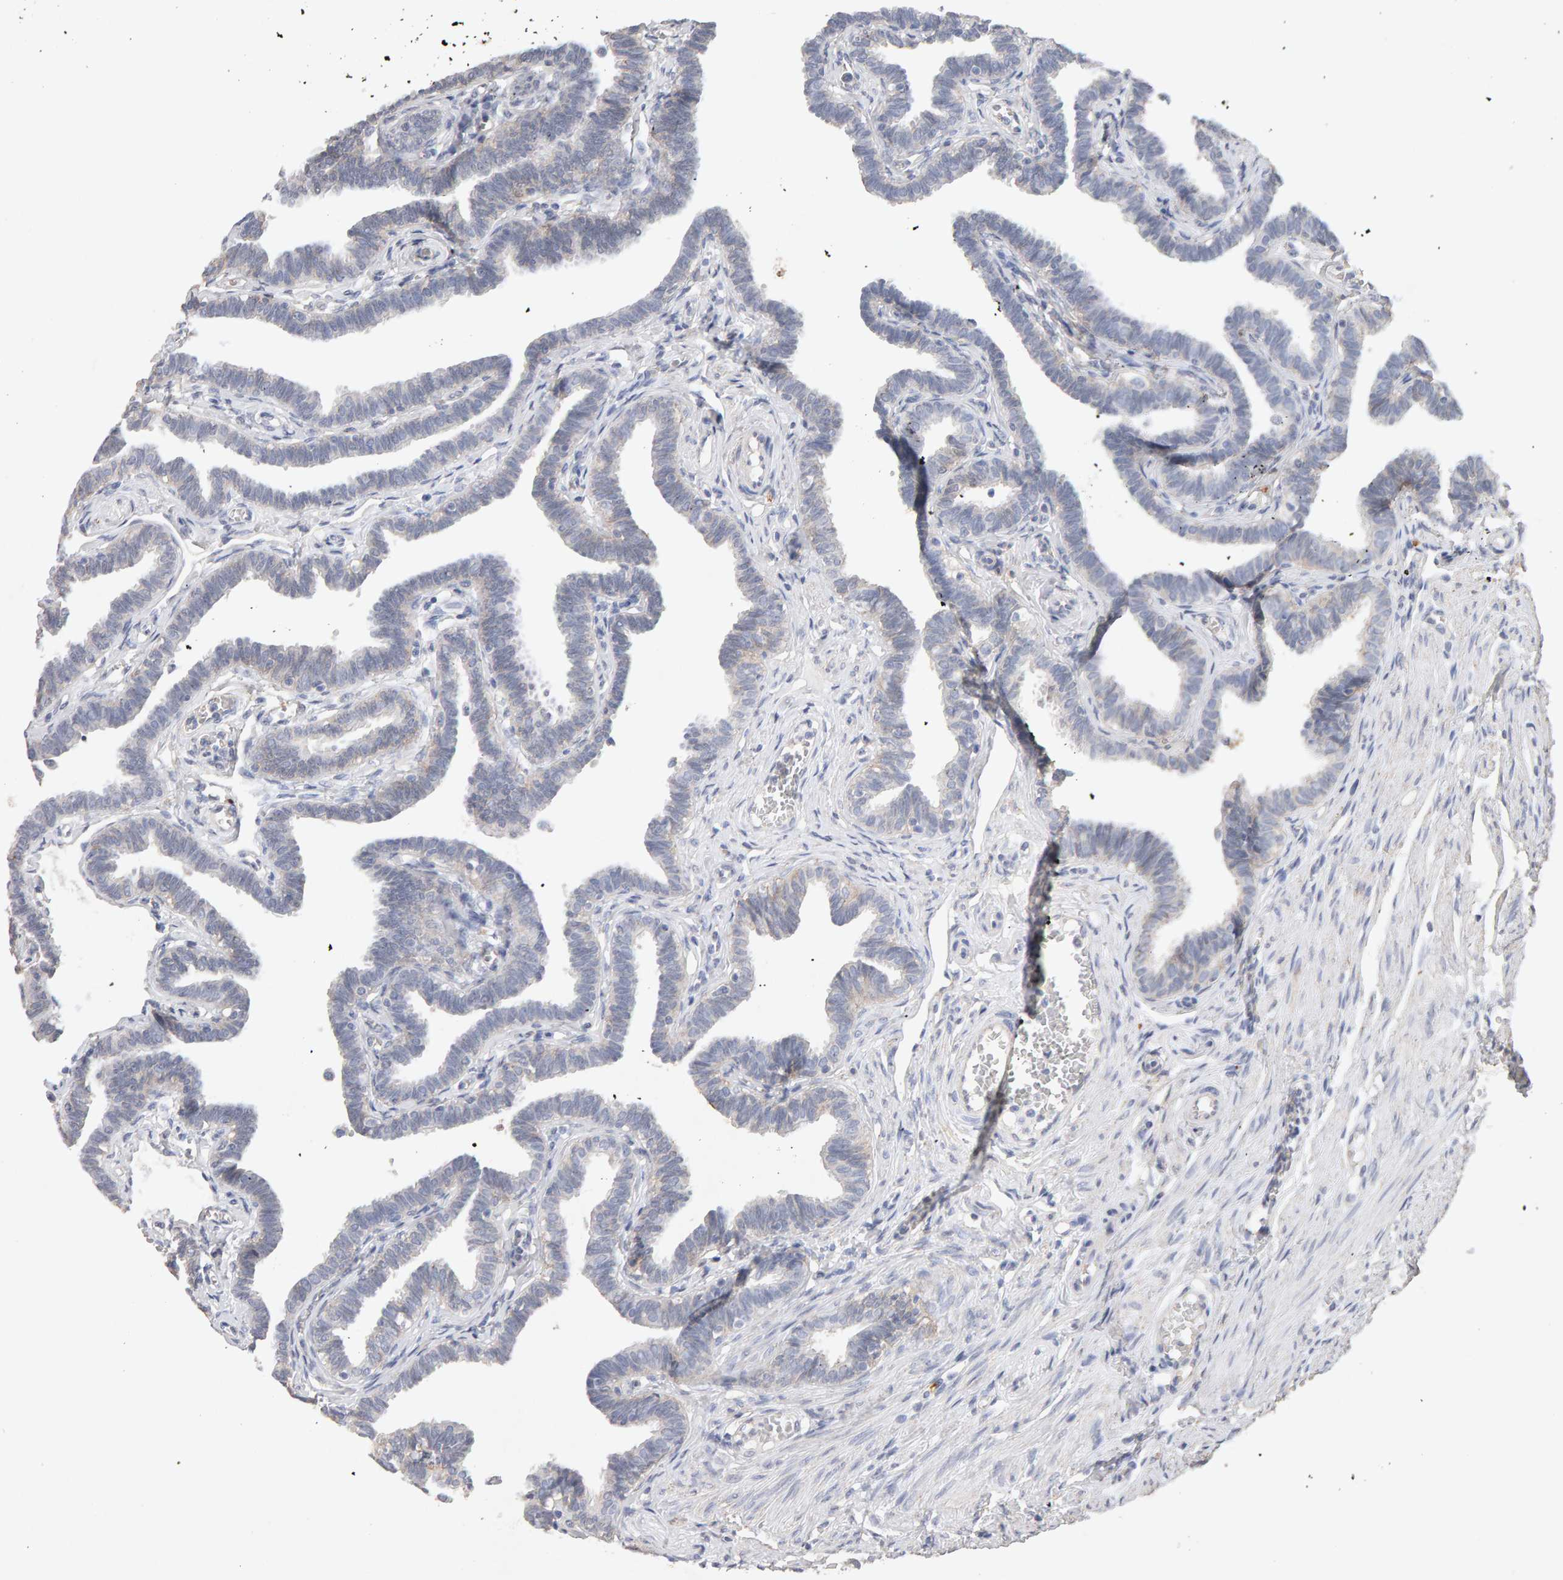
{"staining": {"intensity": "negative", "quantity": "none", "location": "none"}, "tissue": "fallopian tube", "cell_type": "Glandular cells", "image_type": "normal", "snomed": [{"axis": "morphology", "description": "Normal tissue, NOS"}, {"axis": "topography", "description": "Fallopian tube"}, {"axis": "topography", "description": "Ovary"}], "caption": "Glandular cells are negative for brown protein staining in normal fallopian tube. The staining was performed using DAB to visualize the protein expression in brown, while the nuclei were stained in blue with hematoxylin (Magnification: 20x).", "gene": "PTPRM", "patient": {"sex": "female", "age": 23}}